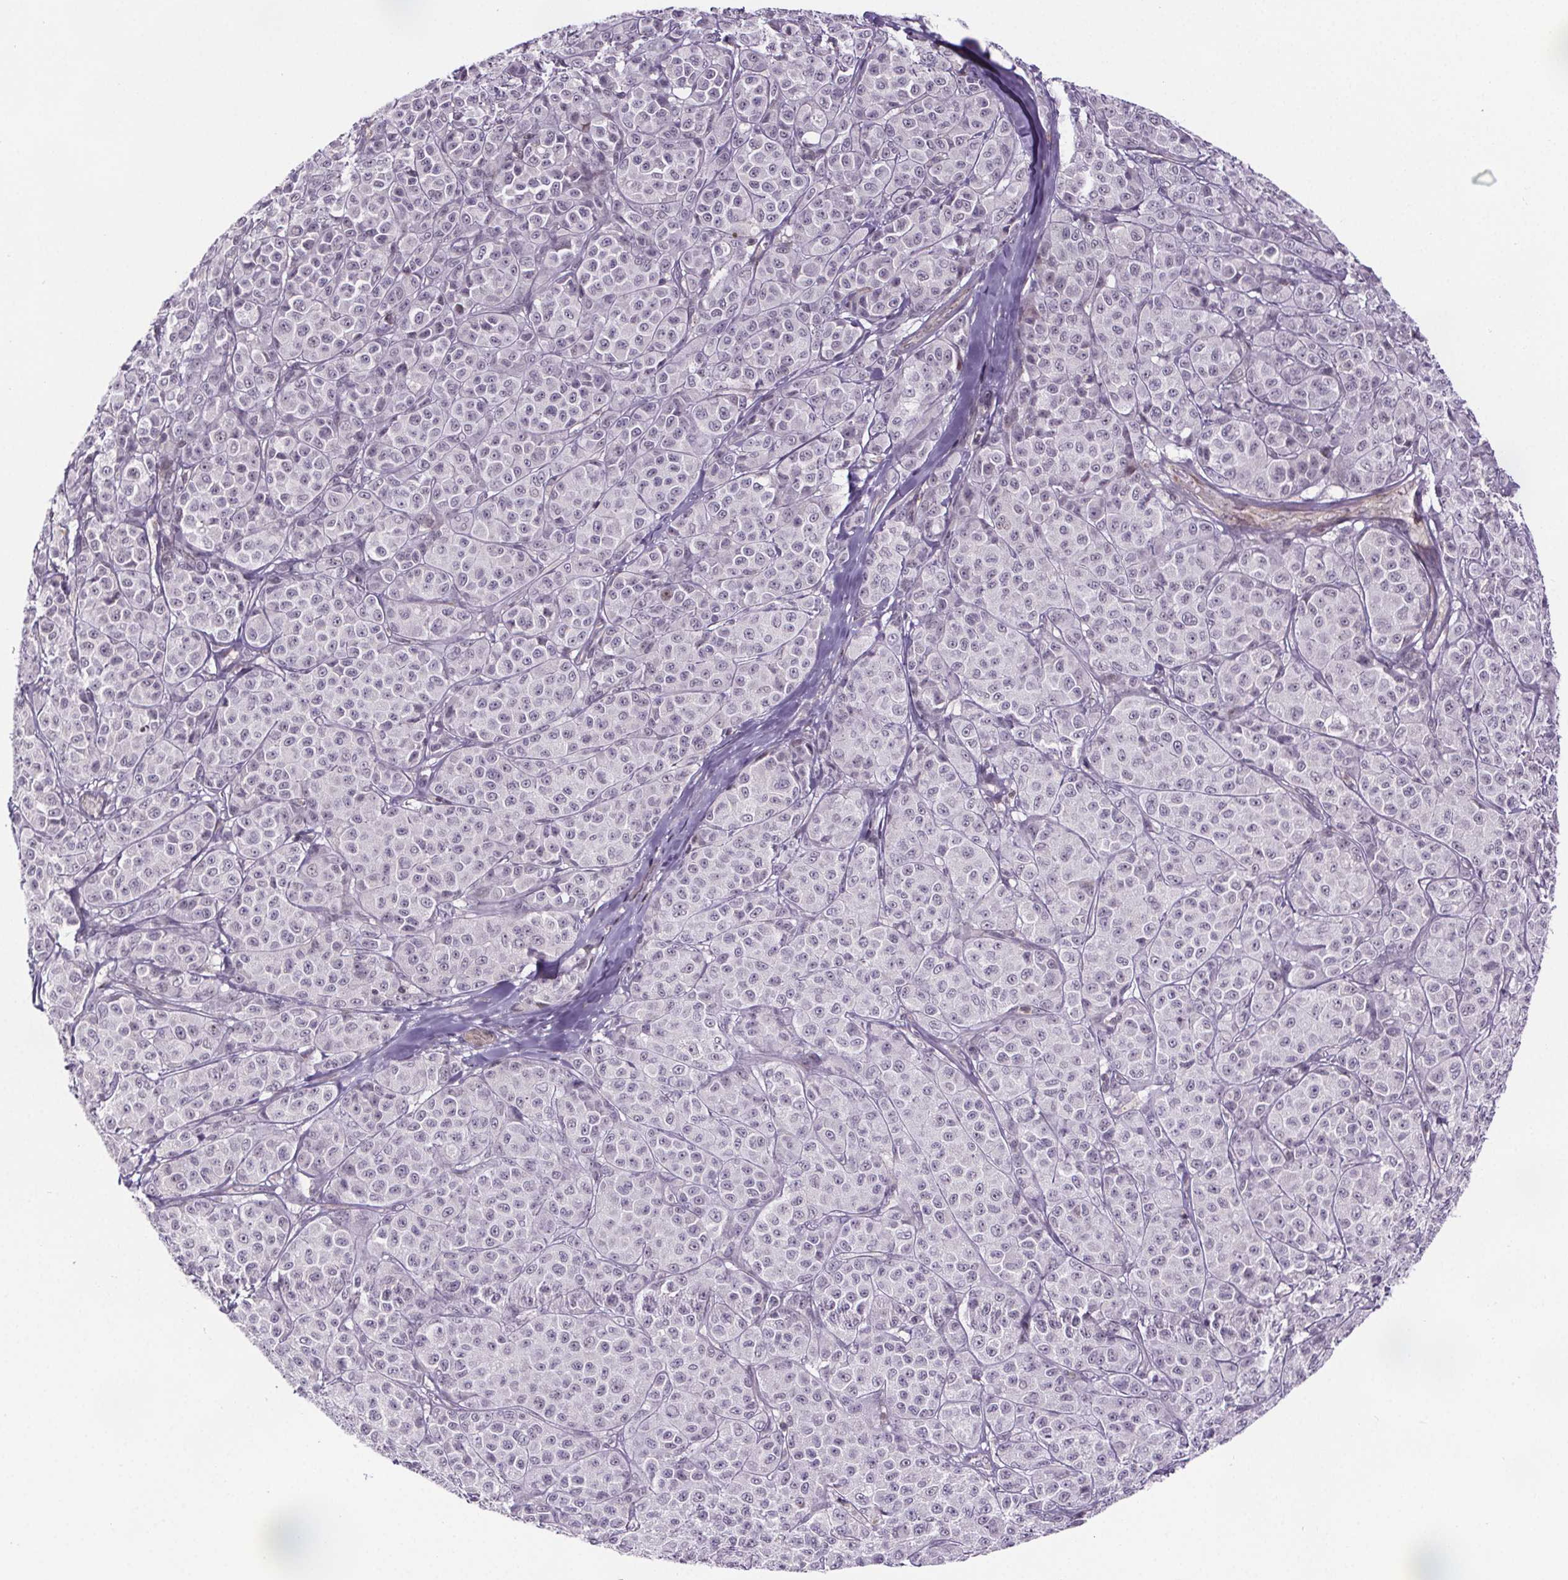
{"staining": {"intensity": "negative", "quantity": "none", "location": "none"}, "tissue": "melanoma", "cell_type": "Tumor cells", "image_type": "cancer", "snomed": [{"axis": "morphology", "description": "Malignant melanoma, NOS"}, {"axis": "topography", "description": "Skin"}], "caption": "Immunohistochemical staining of melanoma displays no significant staining in tumor cells.", "gene": "TTC12", "patient": {"sex": "male", "age": 89}}